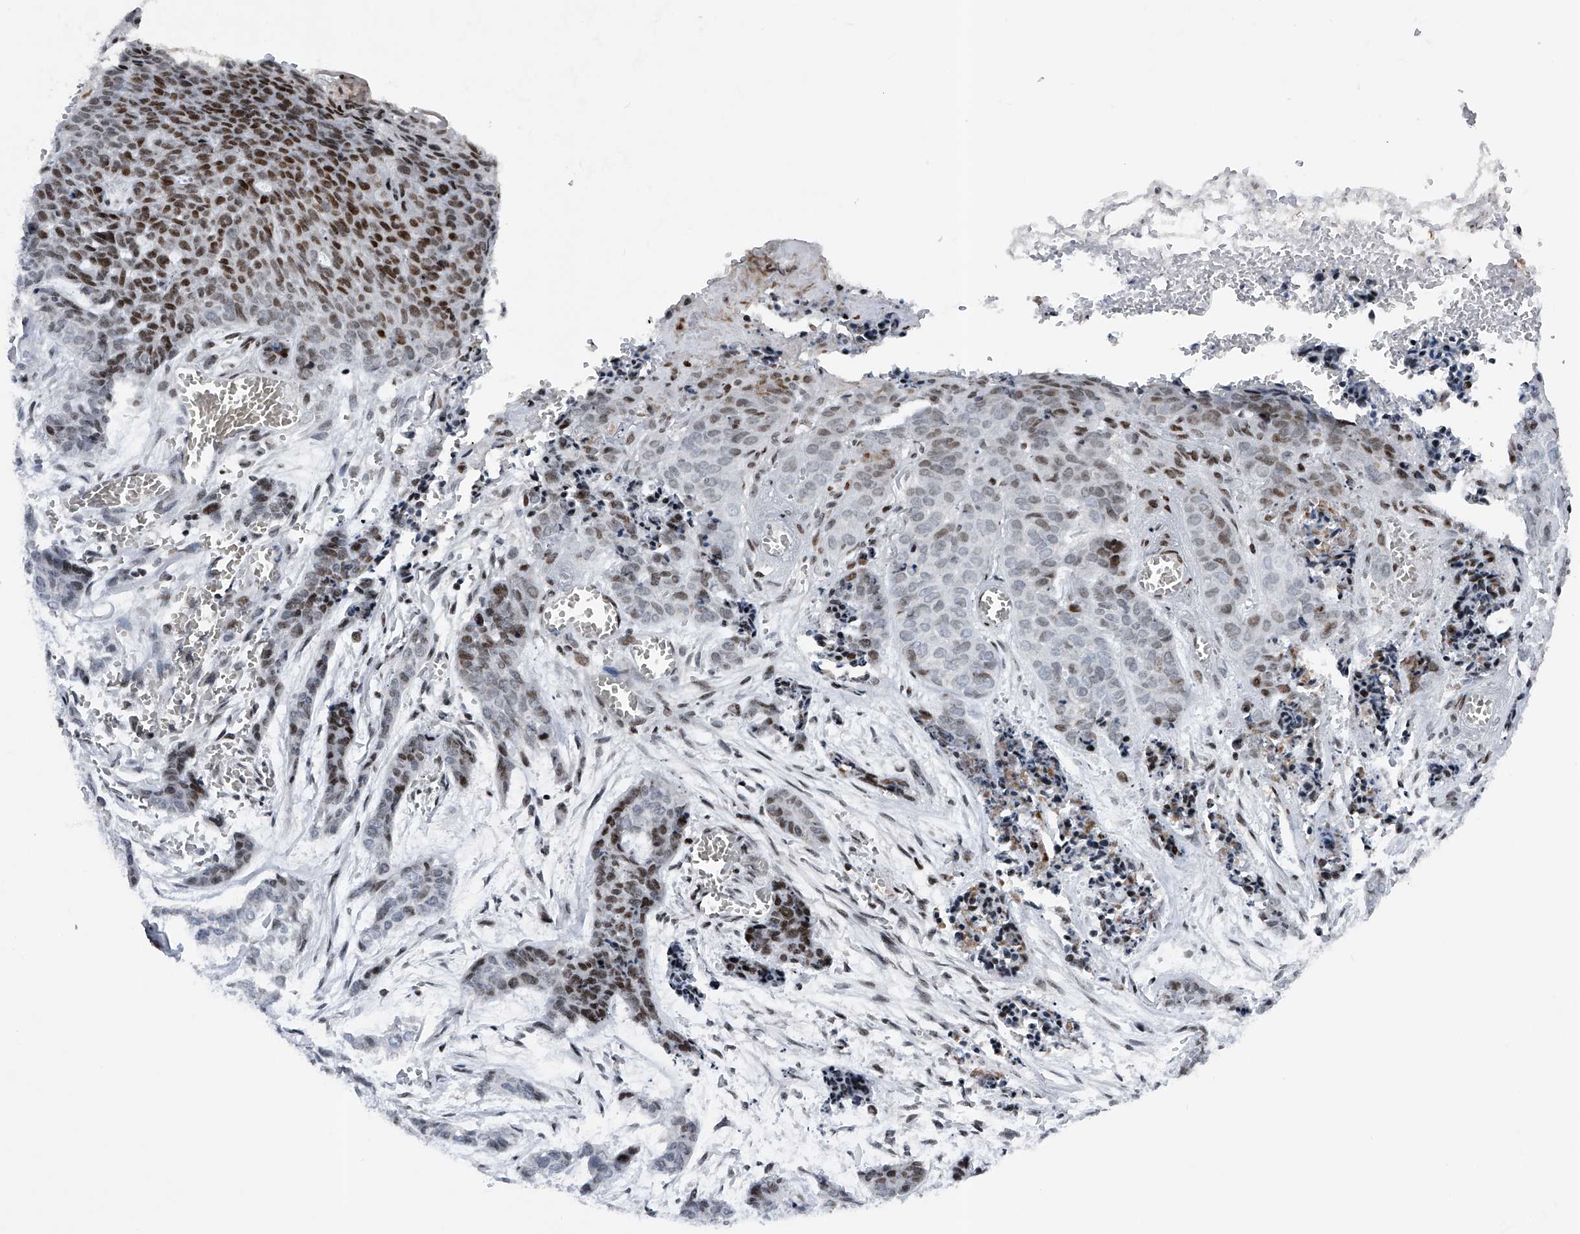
{"staining": {"intensity": "moderate", "quantity": "<25%", "location": "nuclear"}, "tissue": "skin cancer", "cell_type": "Tumor cells", "image_type": "cancer", "snomed": [{"axis": "morphology", "description": "Basal cell carcinoma"}, {"axis": "topography", "description": "Skin"}], "caption": "Protein staining shows moderate nuclear expression in about <25% of tumor cells in skin basal cell carcinoma.", "gene": "RWDD2A", "patient": {"sex": "female", "age": 64}}